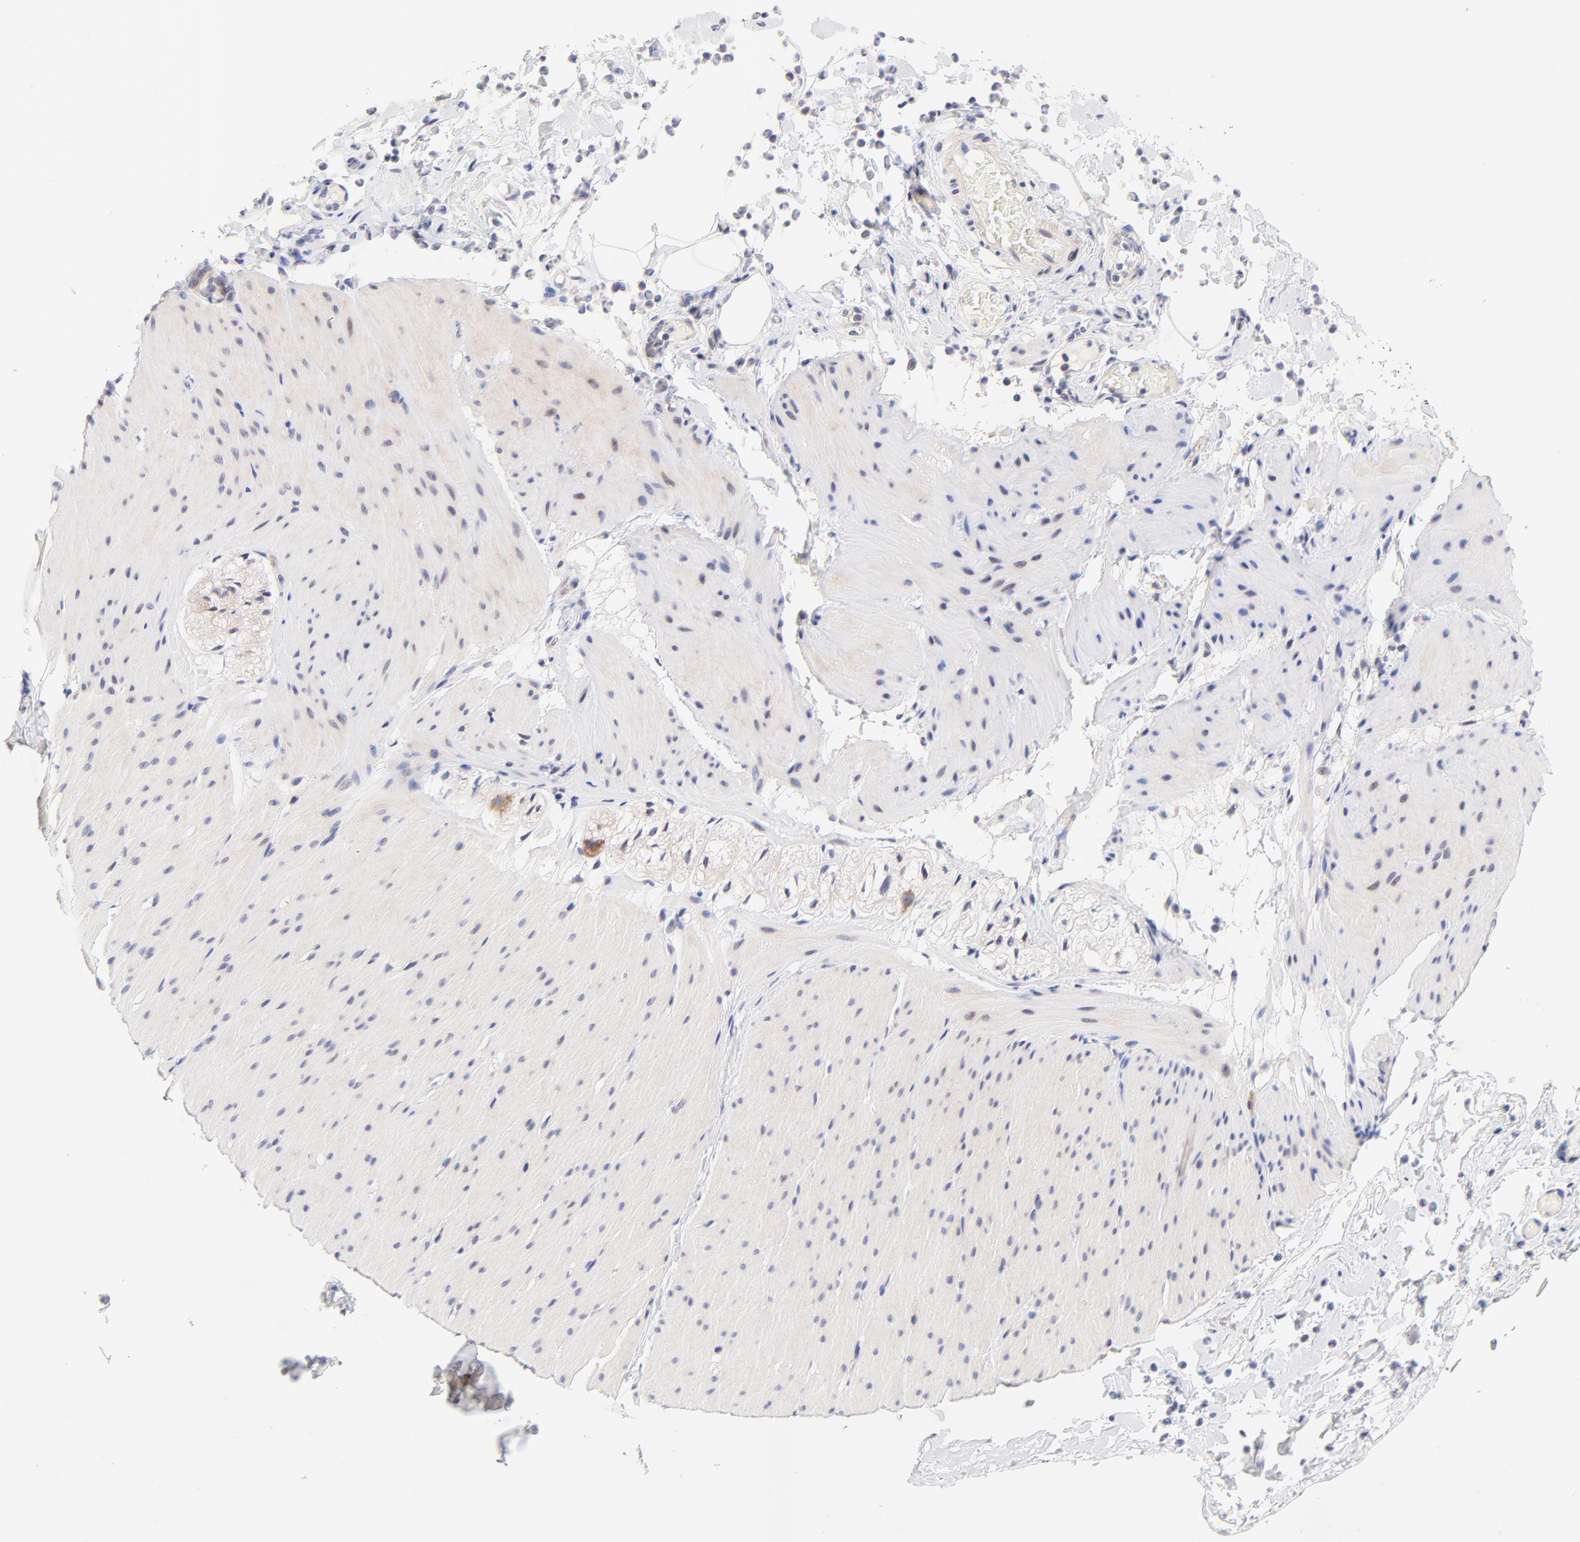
{"staining": {"intensity": "negative", "quantity": "none", "location": "none"}, "tissue": "smooth muscle", "cell_type": "Smooth muscle cells", "image_type": "normal", "snomed": [{"axis": "morphology", "description": "Normal tissue, NOS"}, {"axis": "topography", "description": "Smooth muscle"}, {"axis": "topography", "description": "Colon"}], "caption": "Photomicrograph shows no protein expression in smooth muscle cells of normal smooth muscle.", "gene": "AFF2", "patient": {"sex": "male", "age": 67}}